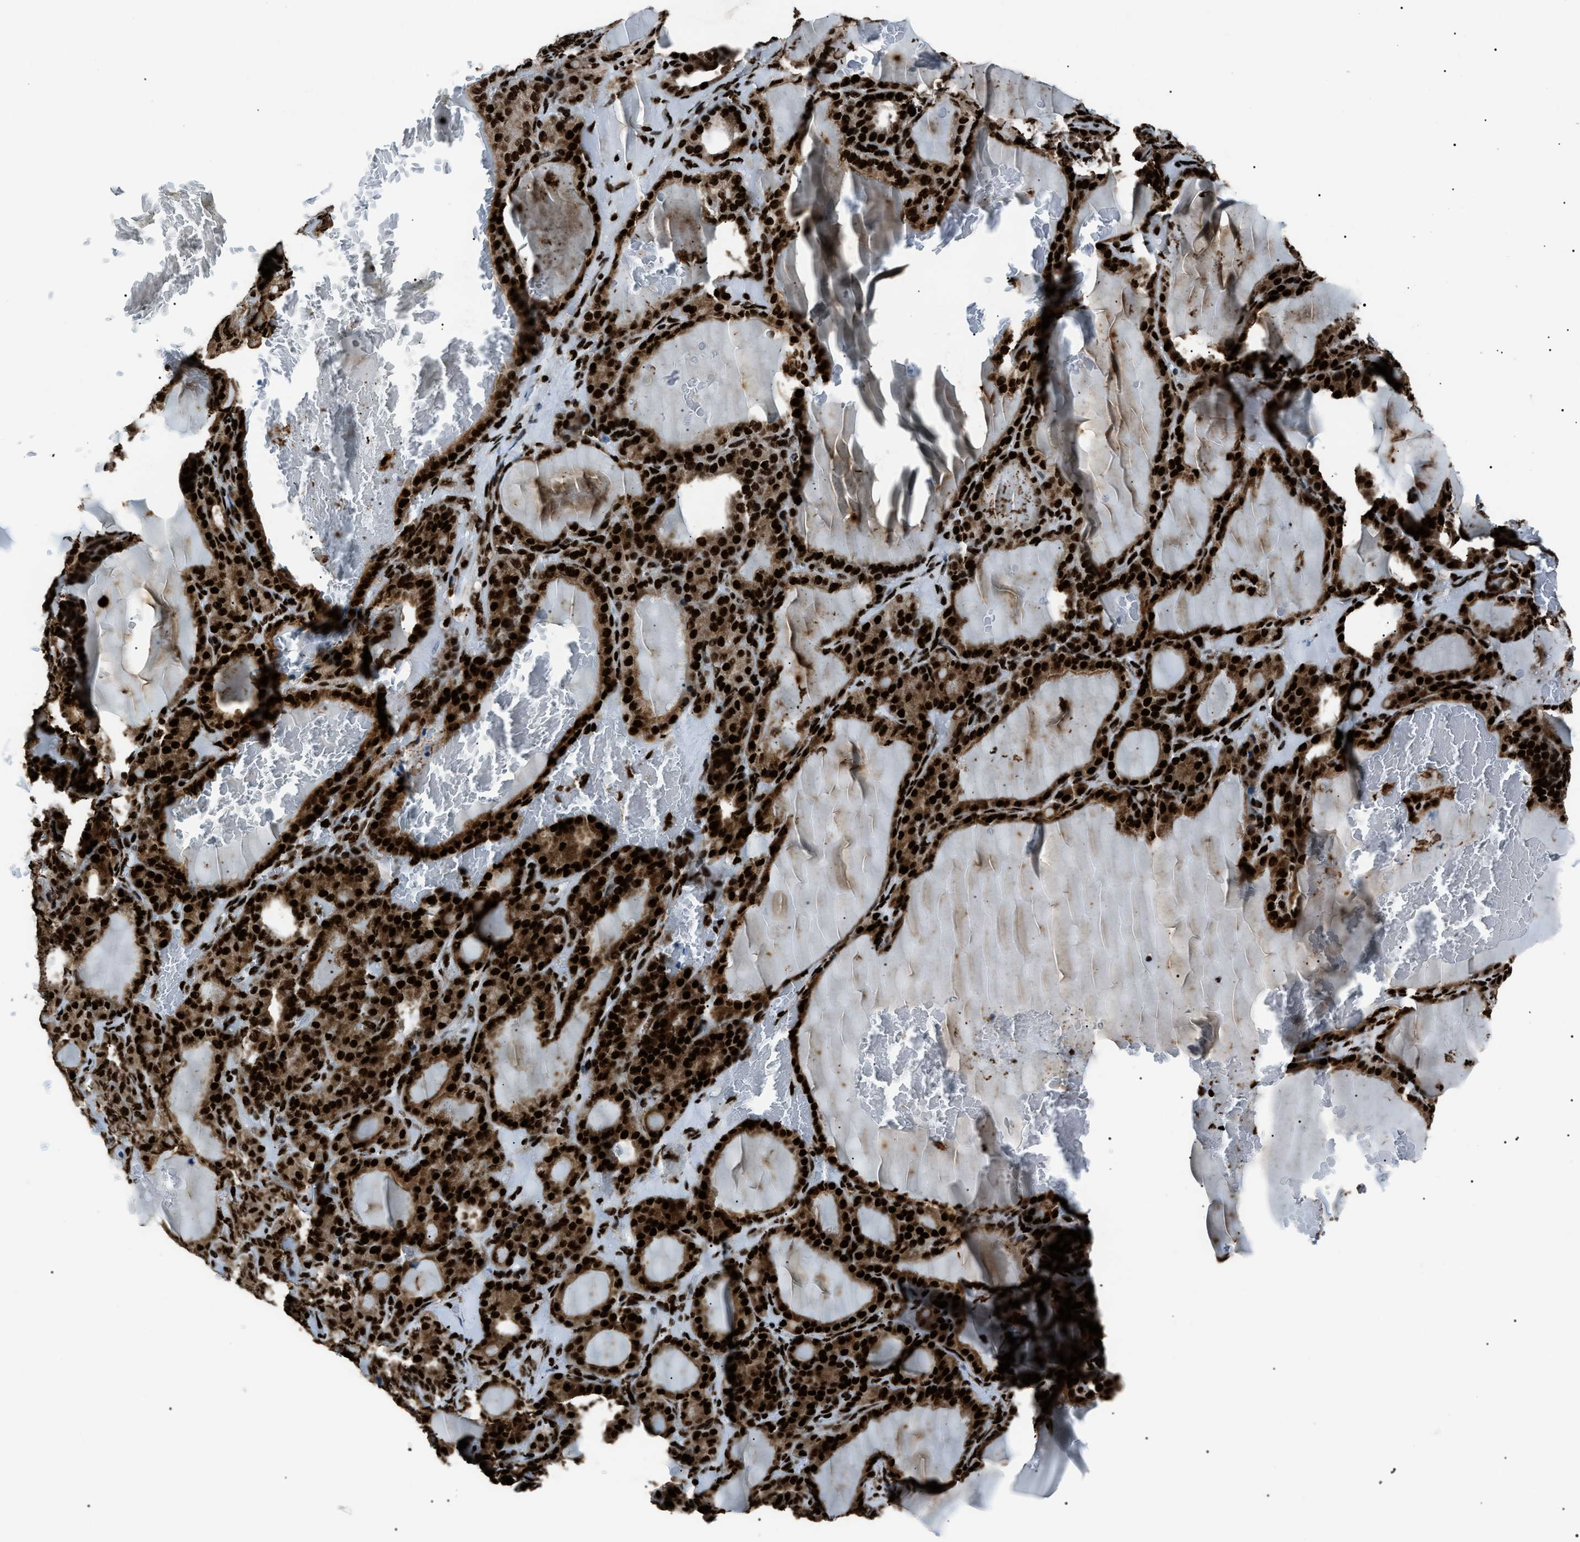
{"staining": {"intensity": "strong", "quantity": ">75%", "location": "cytoplasmic/membranous,nuclear"}, "tissue": "thyroid gland", "cell_type": "Glandular cells", "image_type": "normal", "snomed": [{"axis": "morphology", "description": "Normal tissue, NOS"}, {"axis": "topography", "description": "Thyroid gland"}], "caption": "An IHC histopathology image of normal tissue is shown. Protein staining in brown shows strong cytoplasmic/membranous,nuclear positivity in thyroid gland within glandular cells. (Brightfield microscopy of DAB IHC at high magnification).", "gene": "HNRNPK", "patient": {"sex": "female", "age": 28}}